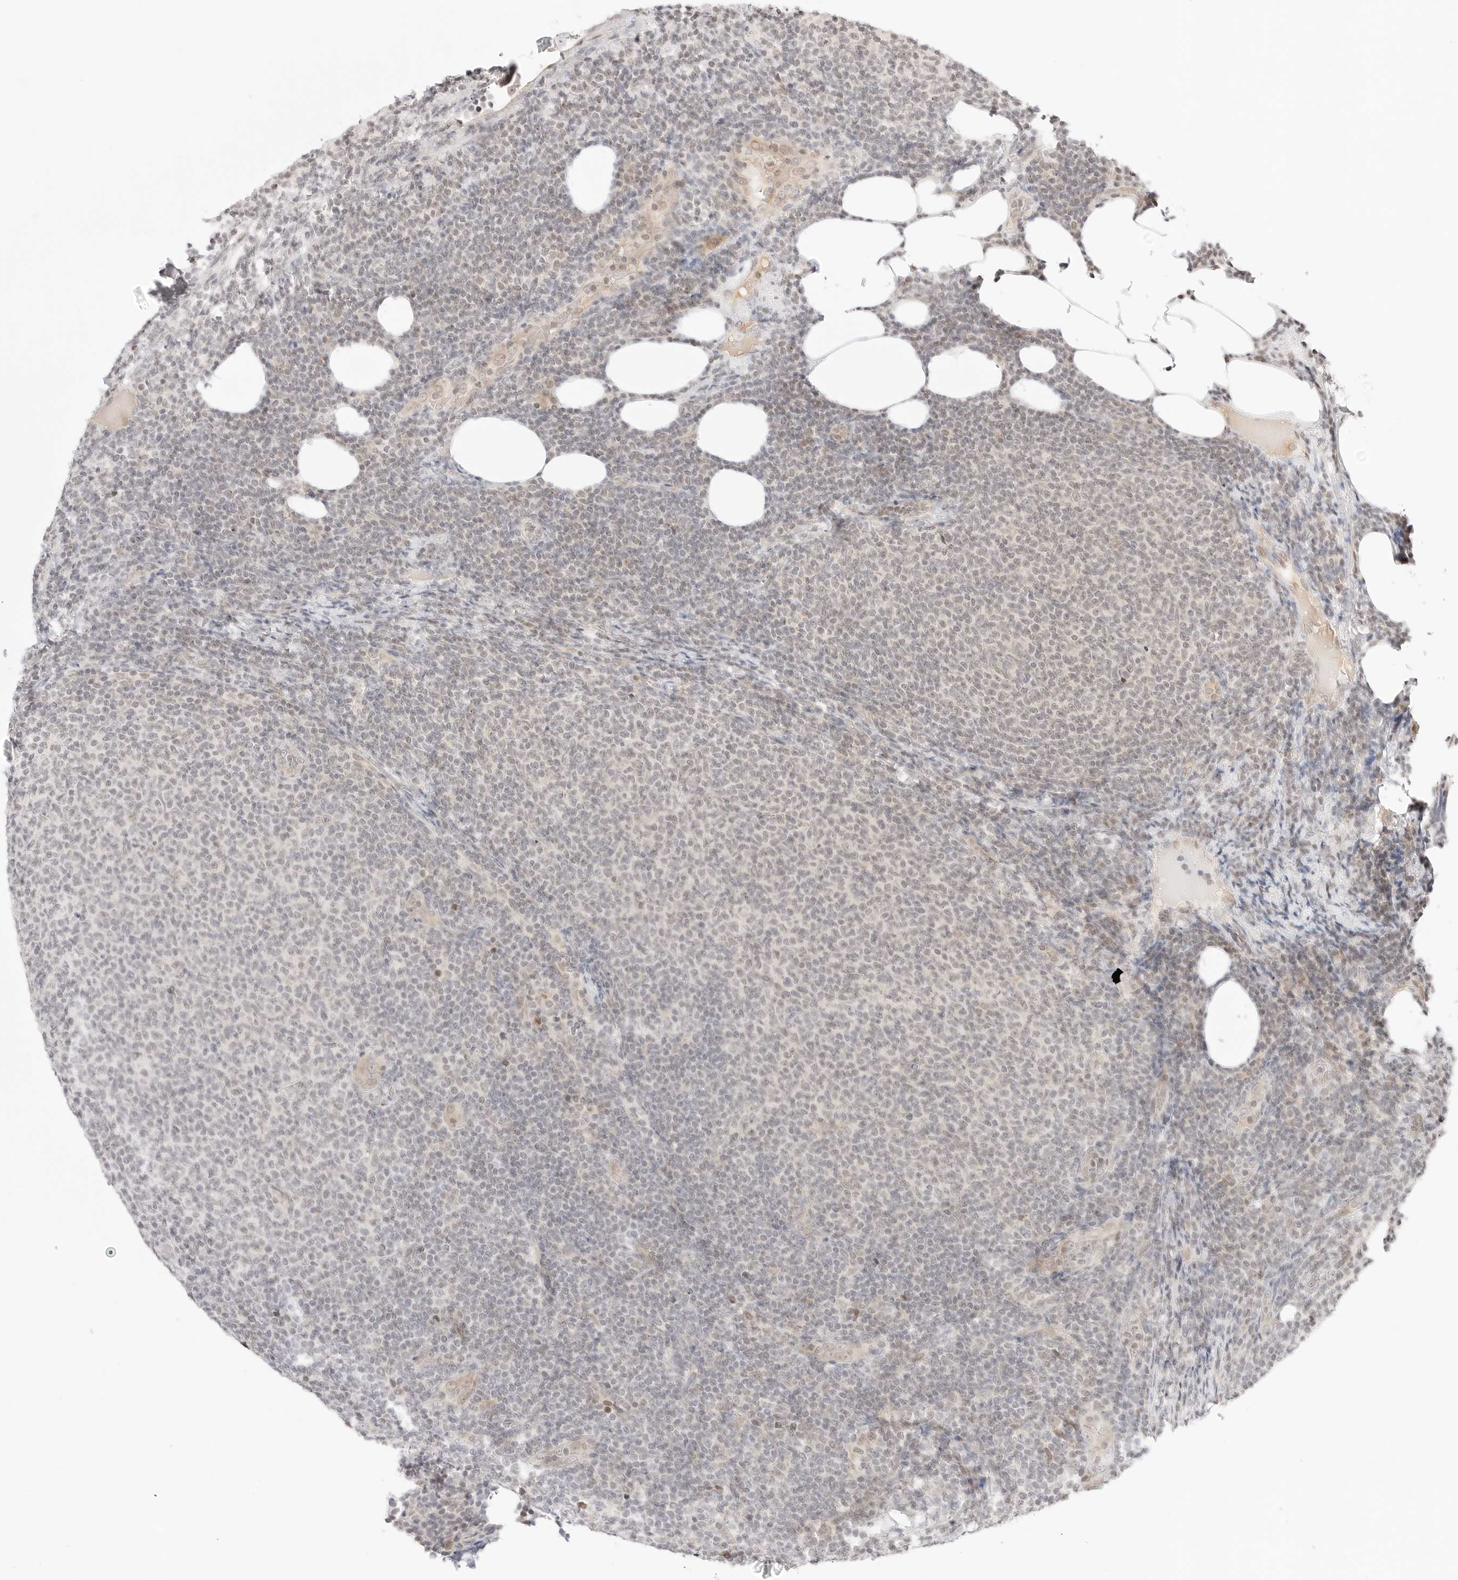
{"staining": {"intensity": "negative", "quantity": "none", "location": "none"}, "tissue": "lymphoma", "cell_type": "Tumor cells", "image_type": "cancer", "snomed": [{"axis": "morphology", "description": "Malignant lymphoma, non-Hodgkin's type, Low grade"}, {"axis": "topography", "description": "Lymph node"}], "caption": "Tumor cells are negative for brown protein staining in lymphoma.", "gene": "RPS6KL1", "patient": {"sex": "male", "age": 66}}